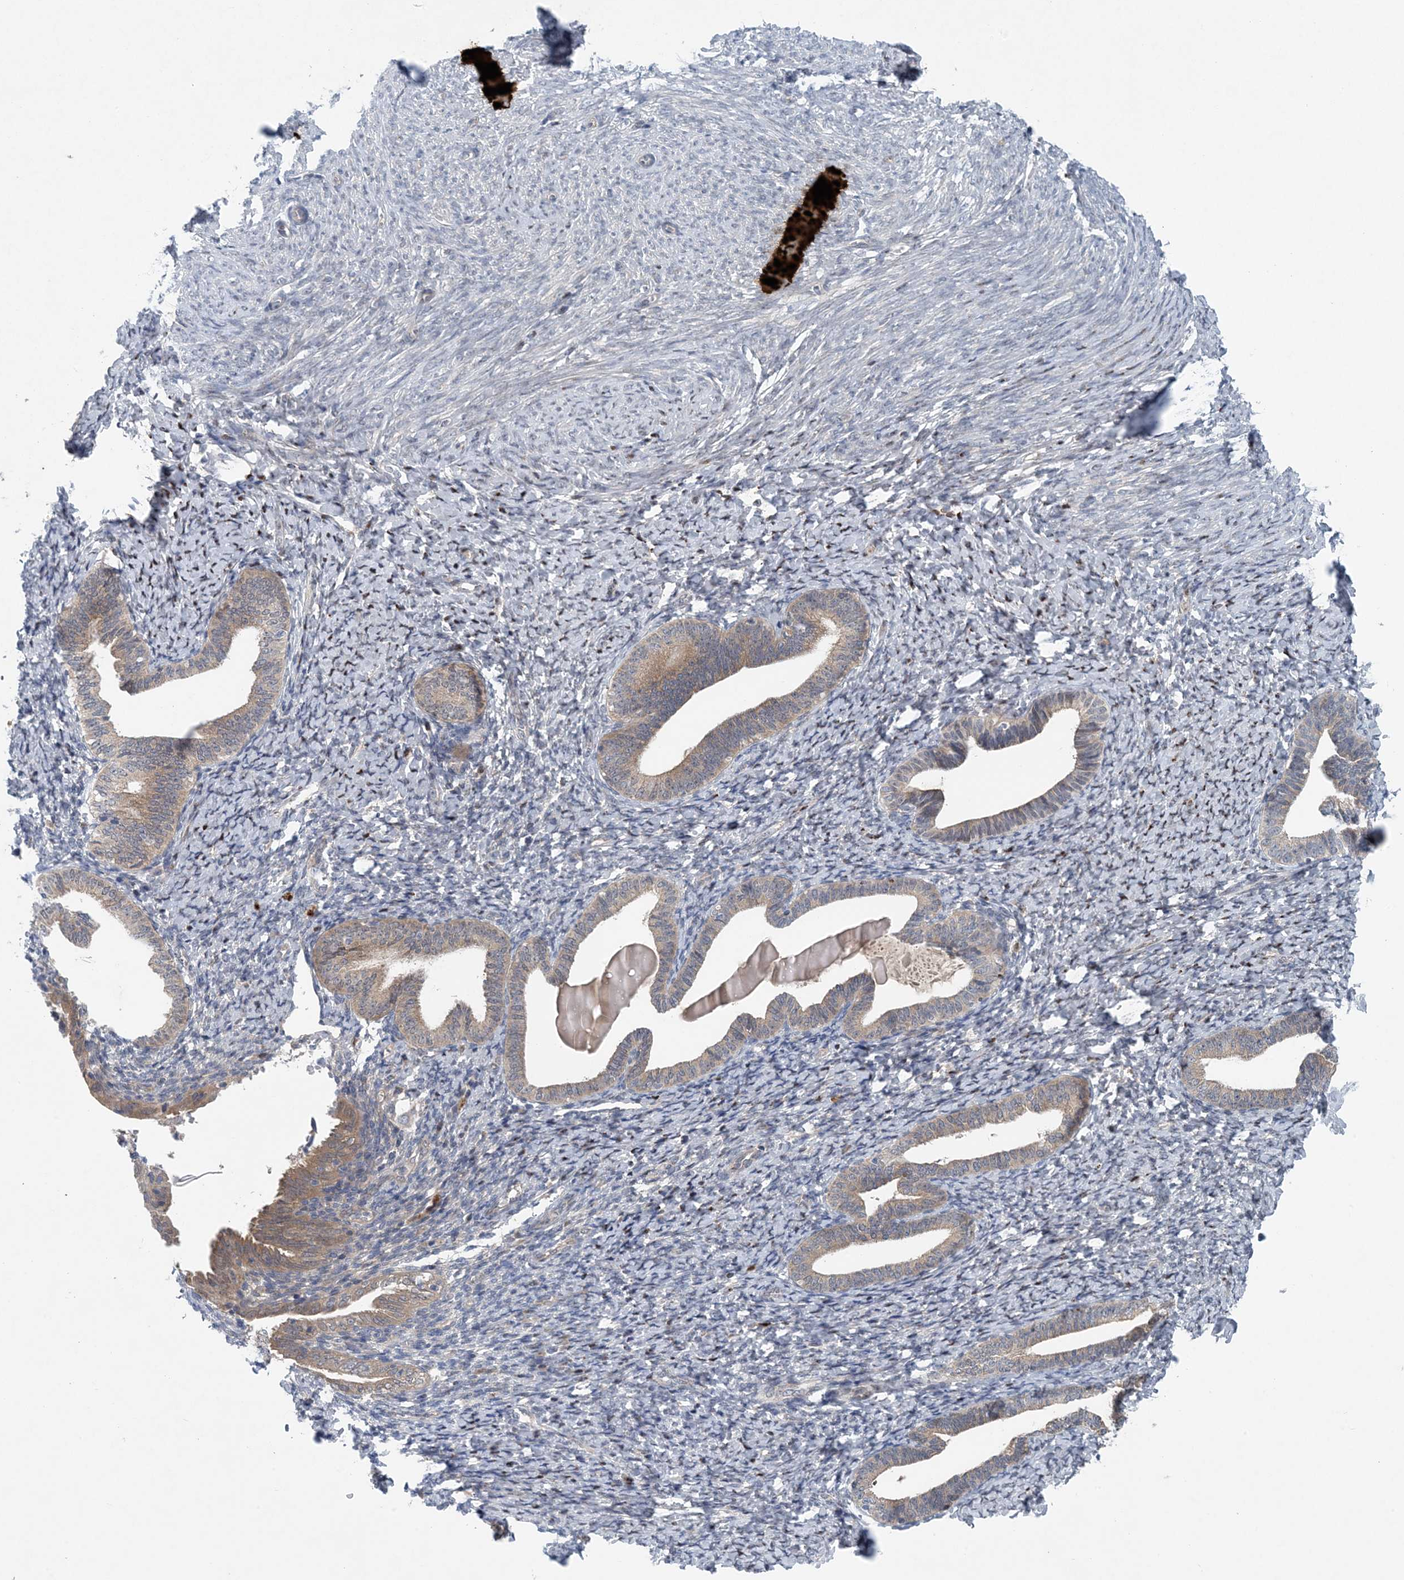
{"staining": {"intensity": "negative", "quantity": "none", "location": "none"}, "tissue": "endometrium", "cell_type": "Cells in endometrial stroma", "image_type": "normal", "snomed": [{"axis": "morphology", "description": "Normal tissue, NOS"}, {"axis": "topography", "description": "Endometrium"}], "caption": "Photomicrograph shows no significant protein staining in cells in endometrial stroma of normal endometrium.", "gene": "HIKESHI", "patient": {"sex": "female", "age": 72}}